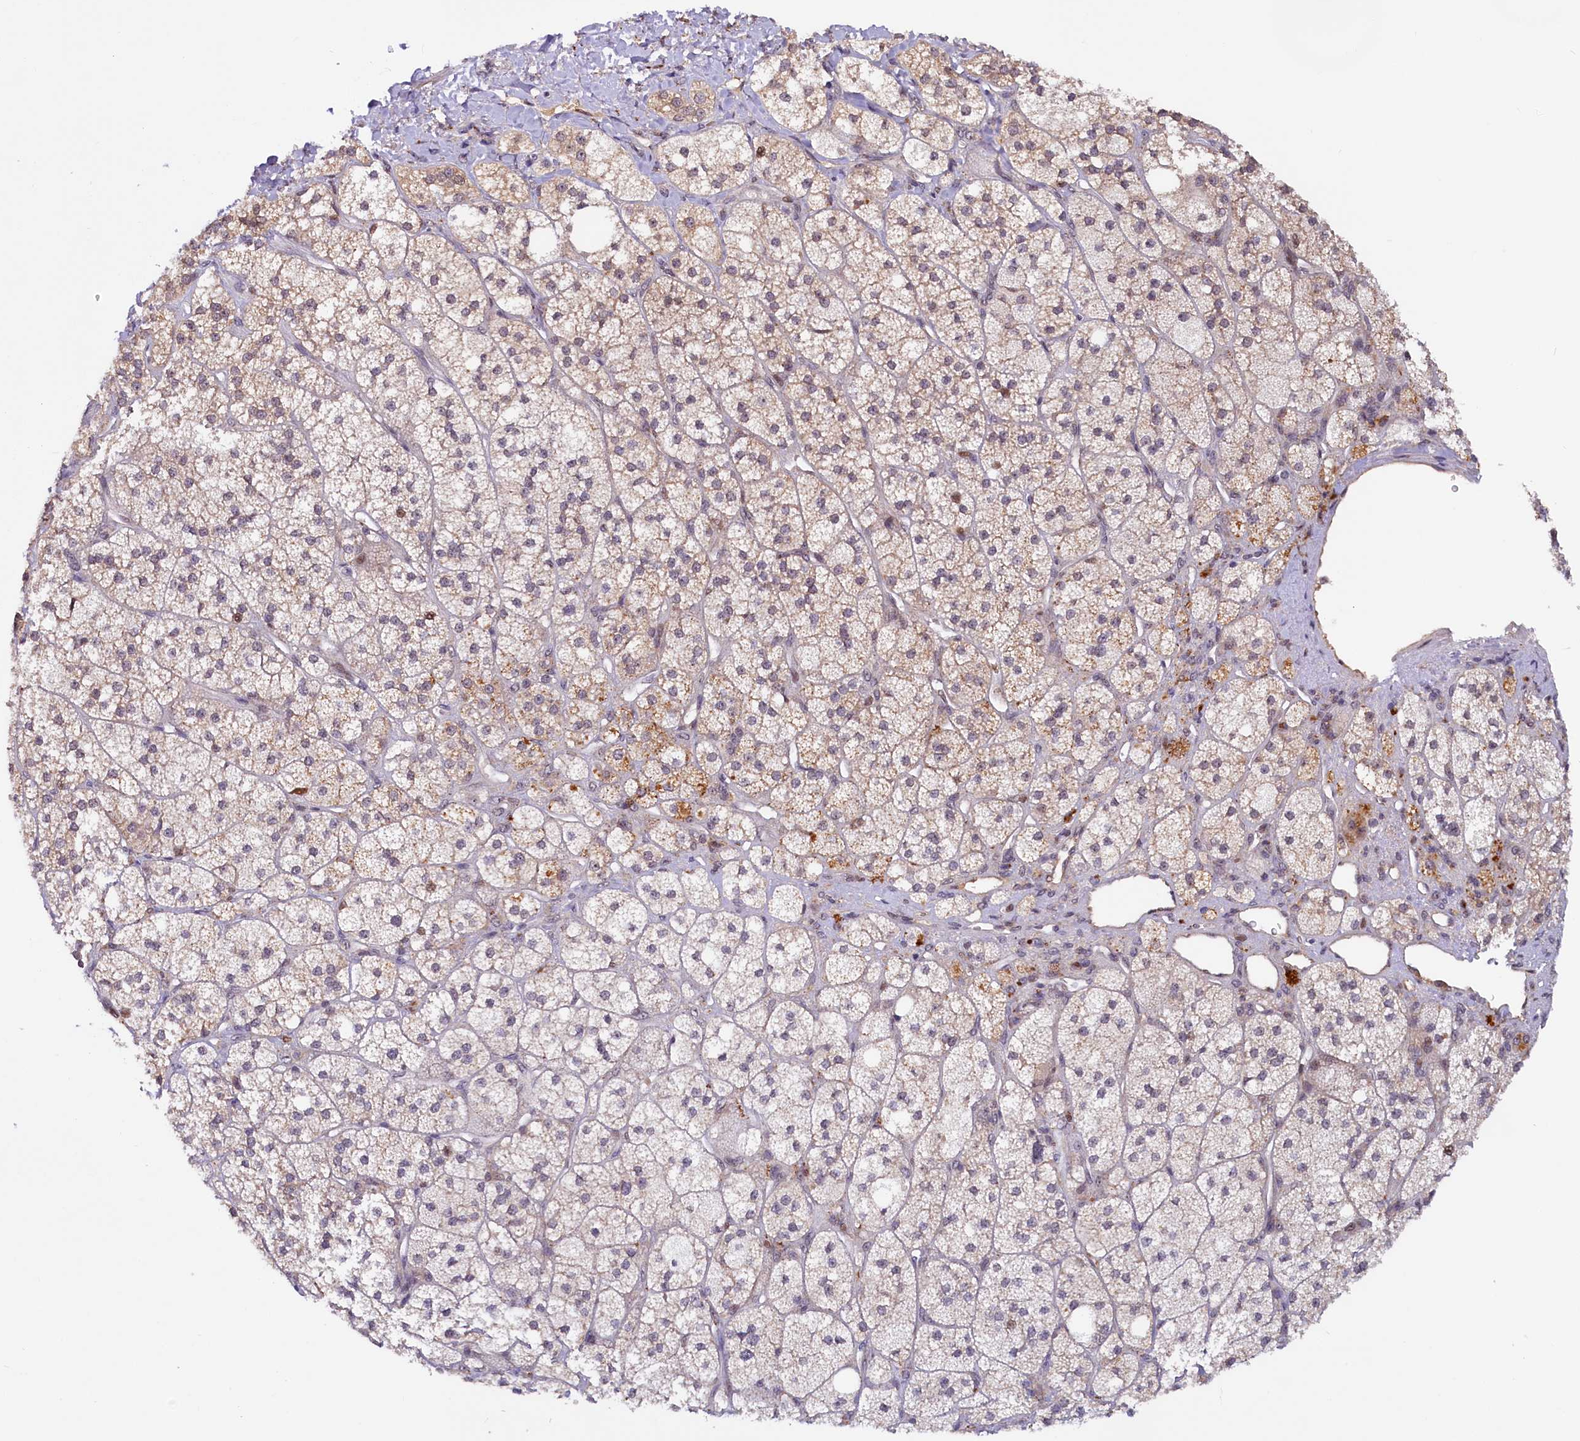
{"staining": {"intensity": "weak", "quantity": "25%-75%", "location": "cytoplasmic/membranous"}, "tissue": "adrenal gland", "cell_type": "Glandular cells", "image_type": "normal", "snomed": [{"axis": "morphology", "description": "Normal tissue, NOS"}, {"axis": "topography", "description": "Adrenal gland"}], "caption": "Immunohistochemistry (IHC) of normal adrenal gland exhibits low levels of weak cytoplasmic/membranous expression in approximately 25%-75% of glandular cells. (IHC, brightfield microscopy, high magnification).", "gene": "N4BP2L1", "patient": {"sex": "male", "age": 61}}